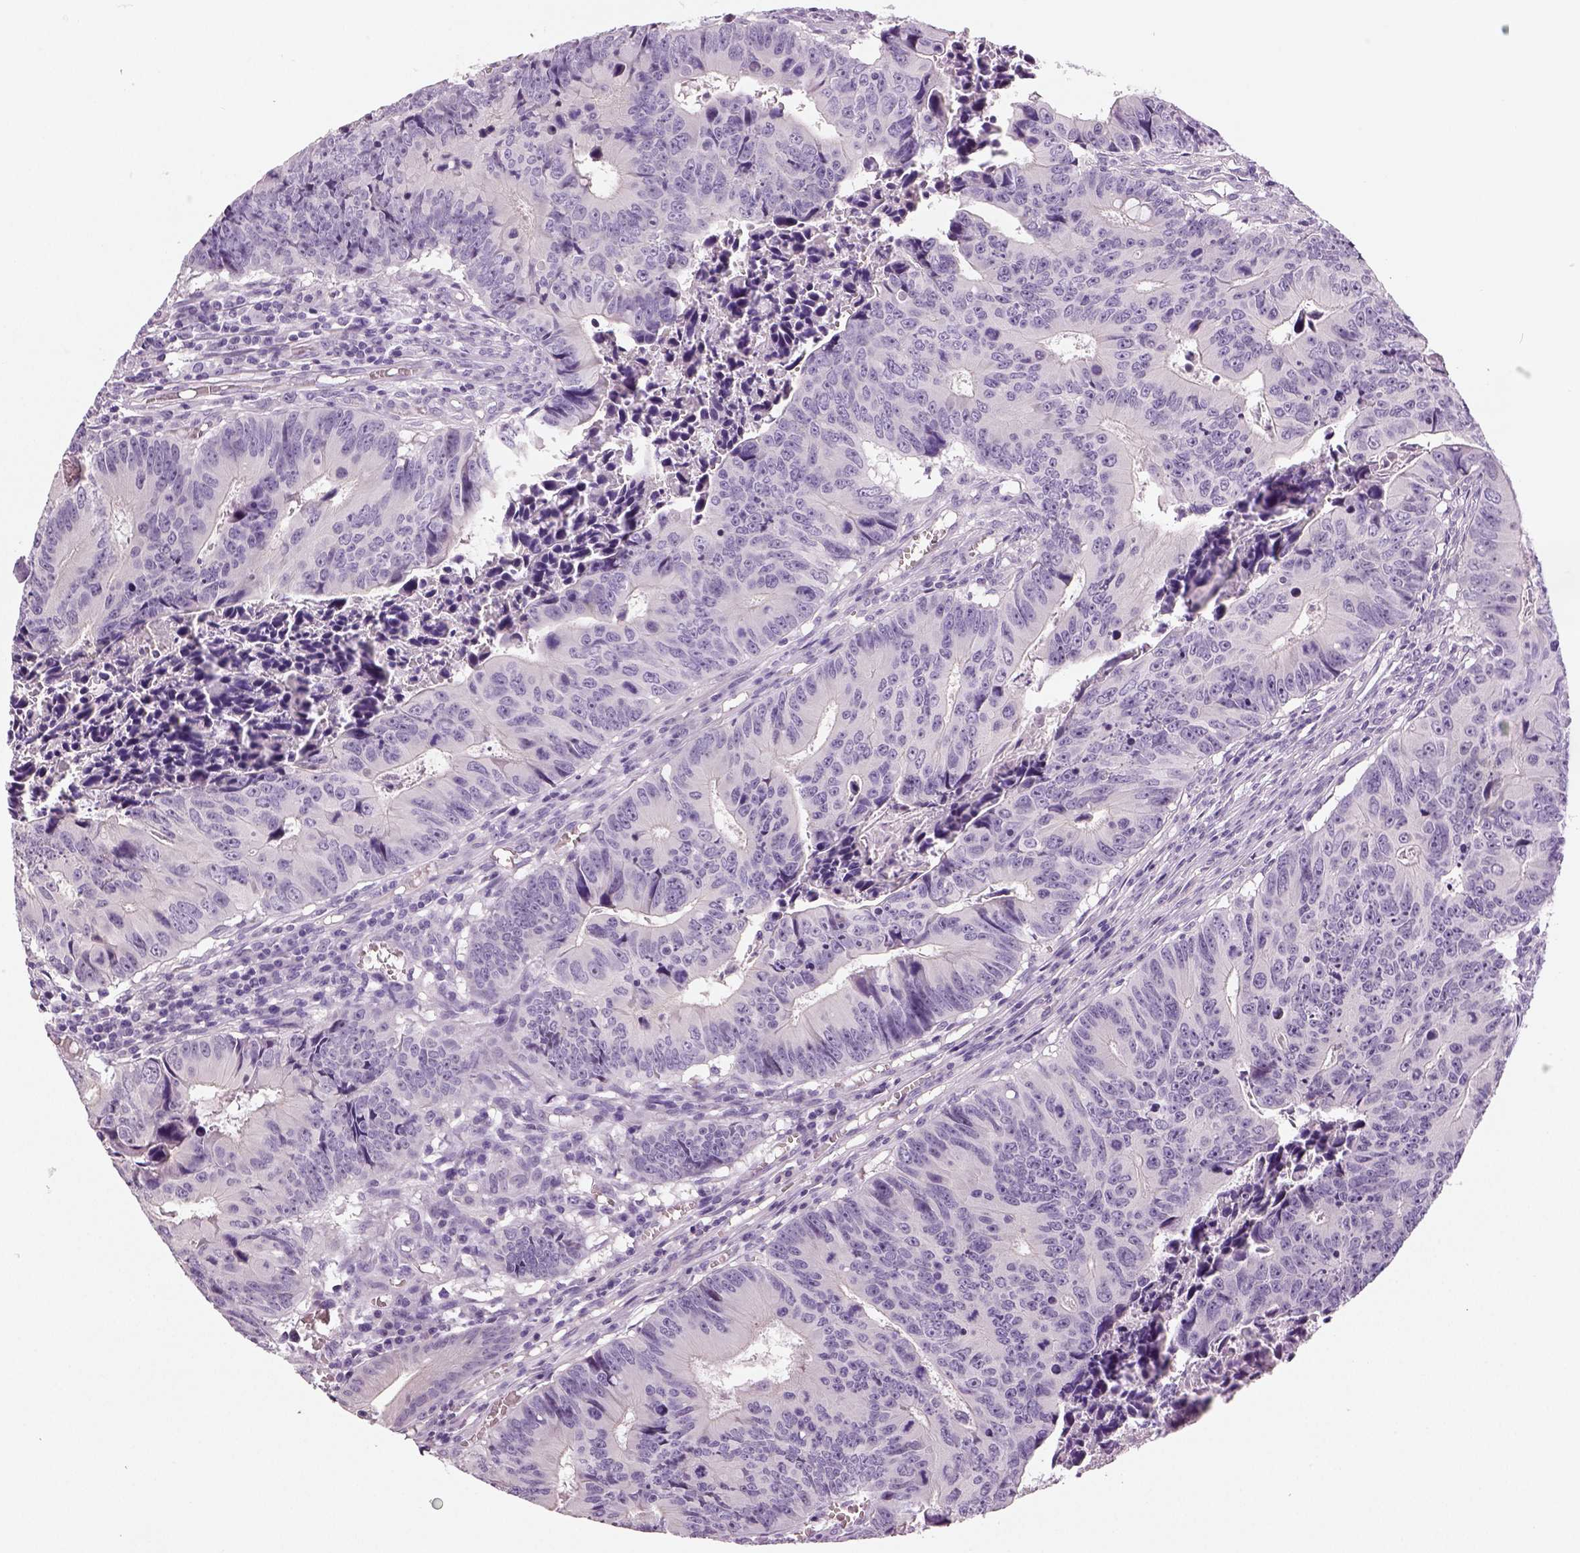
{"staining": {"intensity": "negative", "quantity": "none", "location": "none"}, "tissue": "colorectal cancer", "cell_type": "Tumor cells", "image_type": "cancer", "snomed": [{"axis": "morphology", "description": "Adenocarcinoma, NOS"}, {"axis": "topography", "description": "Colon"}], "caption": "Adenocarcinoma (colorectal) was stained to show a protein in brown. There is no significant expression in tumor cells.", "gene": "TSPAN7", "patient": {"sex": "female", "age": 87}}